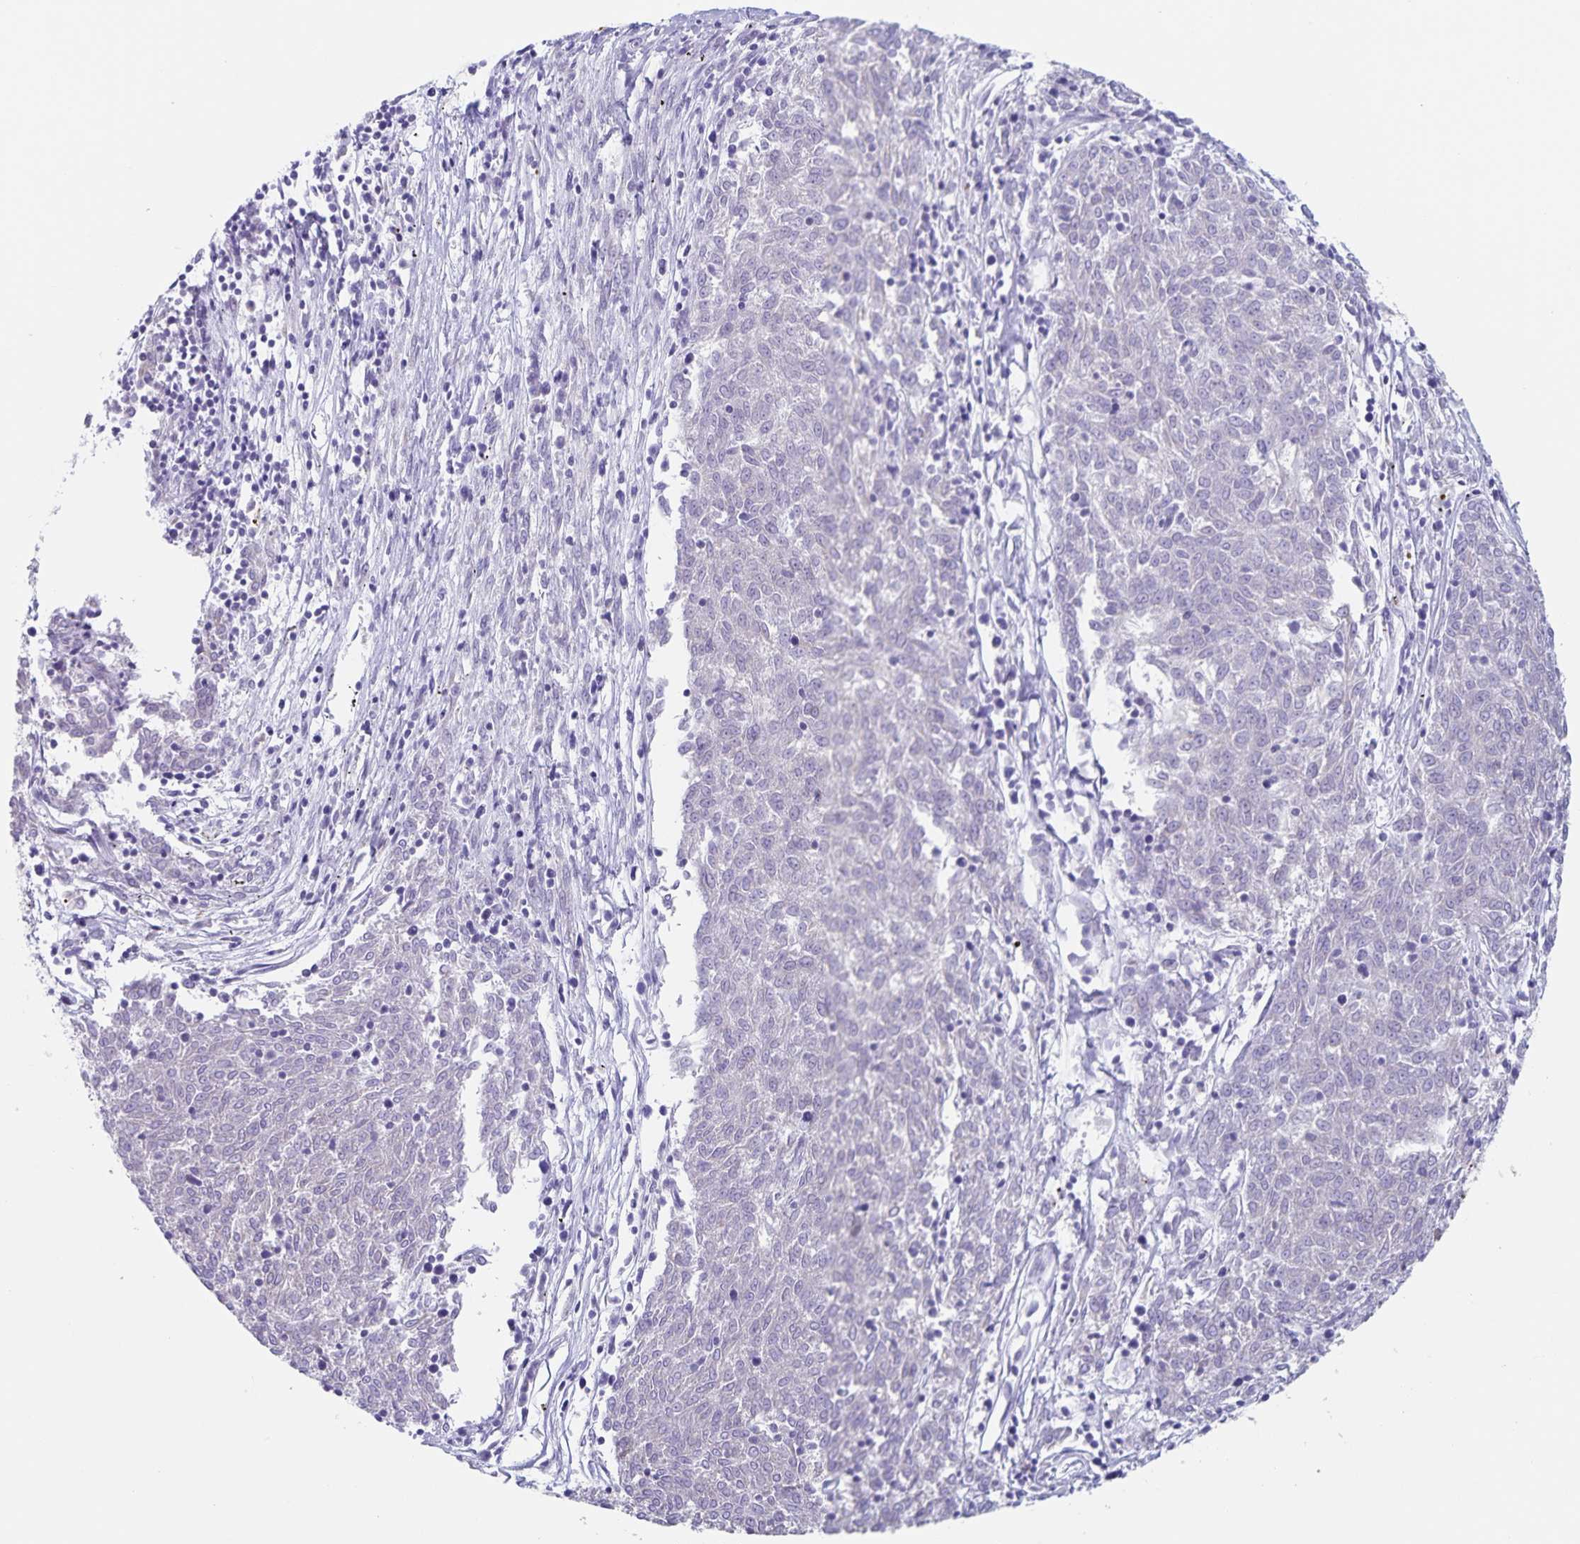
{"staining": {"intensity": "negative", "quantity": "none", "location": "none"}, "tissue": "melanoma", "cell_type": "Tumor cells", "image_type": "cancer", "snomed": [{"axis": "morphology", "description": "Malignant melanoma, NOS"}, {"axis": "topography", "description": "Skin"}], "caption": "Tumor cells are negative for brown protein staining in melanoma.", "gene": "SYNM", "patient": {"sex": "female", "age": 72}}